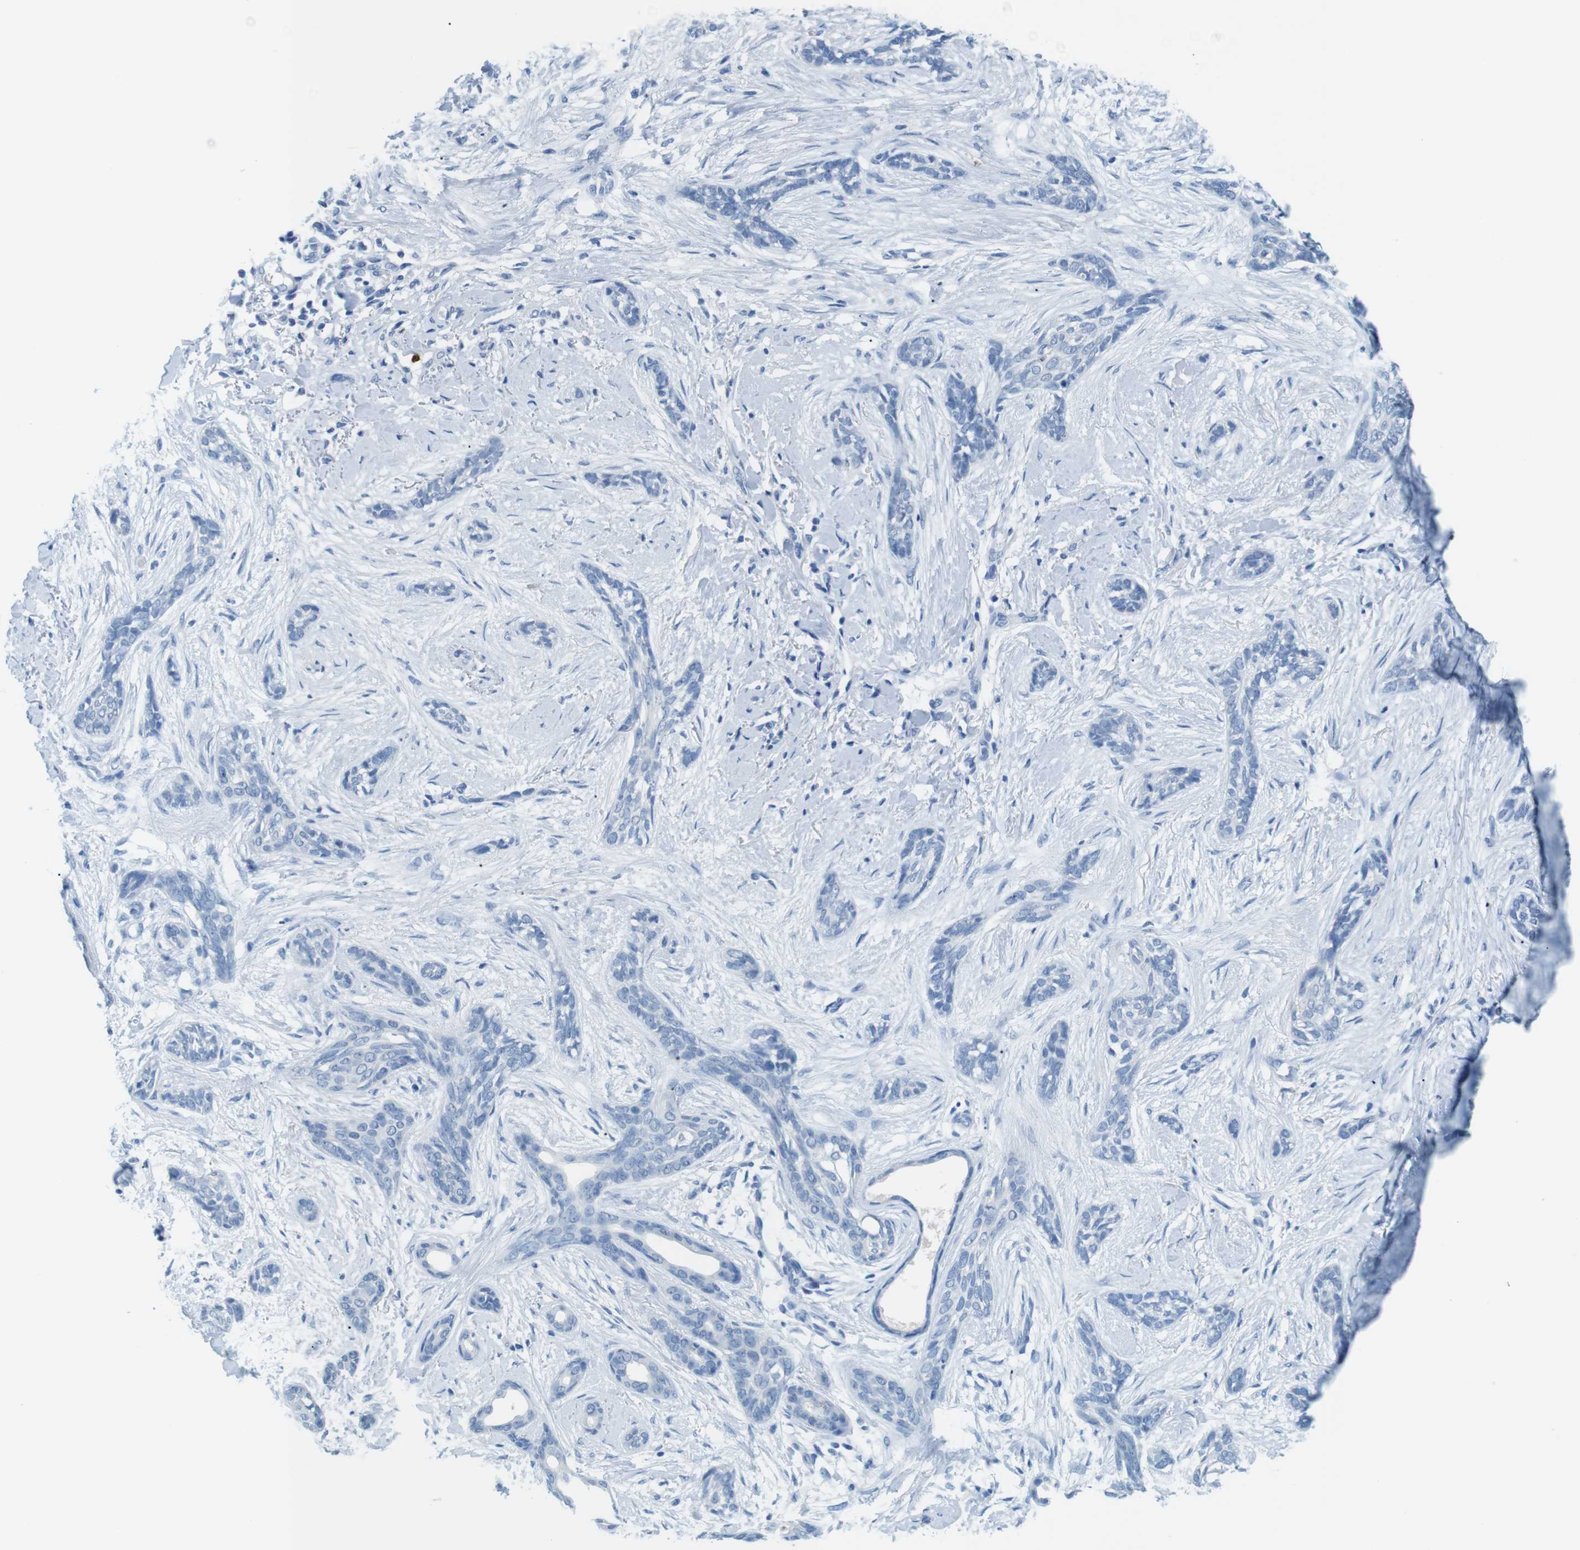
{"staining": {"intensity": "negative", "quantity": "none", "location": "none"}, "tissue": "skin cancer", "cell_type": "Tumor cells", "image_type": "cancer", "snomed": [{"axis": "morphology", "description": "Basal cell carcinoma"}, {"axis": "morphology", "description": "Adnexal tumor, benign"}, {"axis": "topography", "description": "Skin"}], "caption": "Immunohistochemical staining of basal cell carcinoma (skin) shows no significant staining in tumor cells.", "gene": "MCEMP1", "patient": {"sex": "female", "age": 42}}